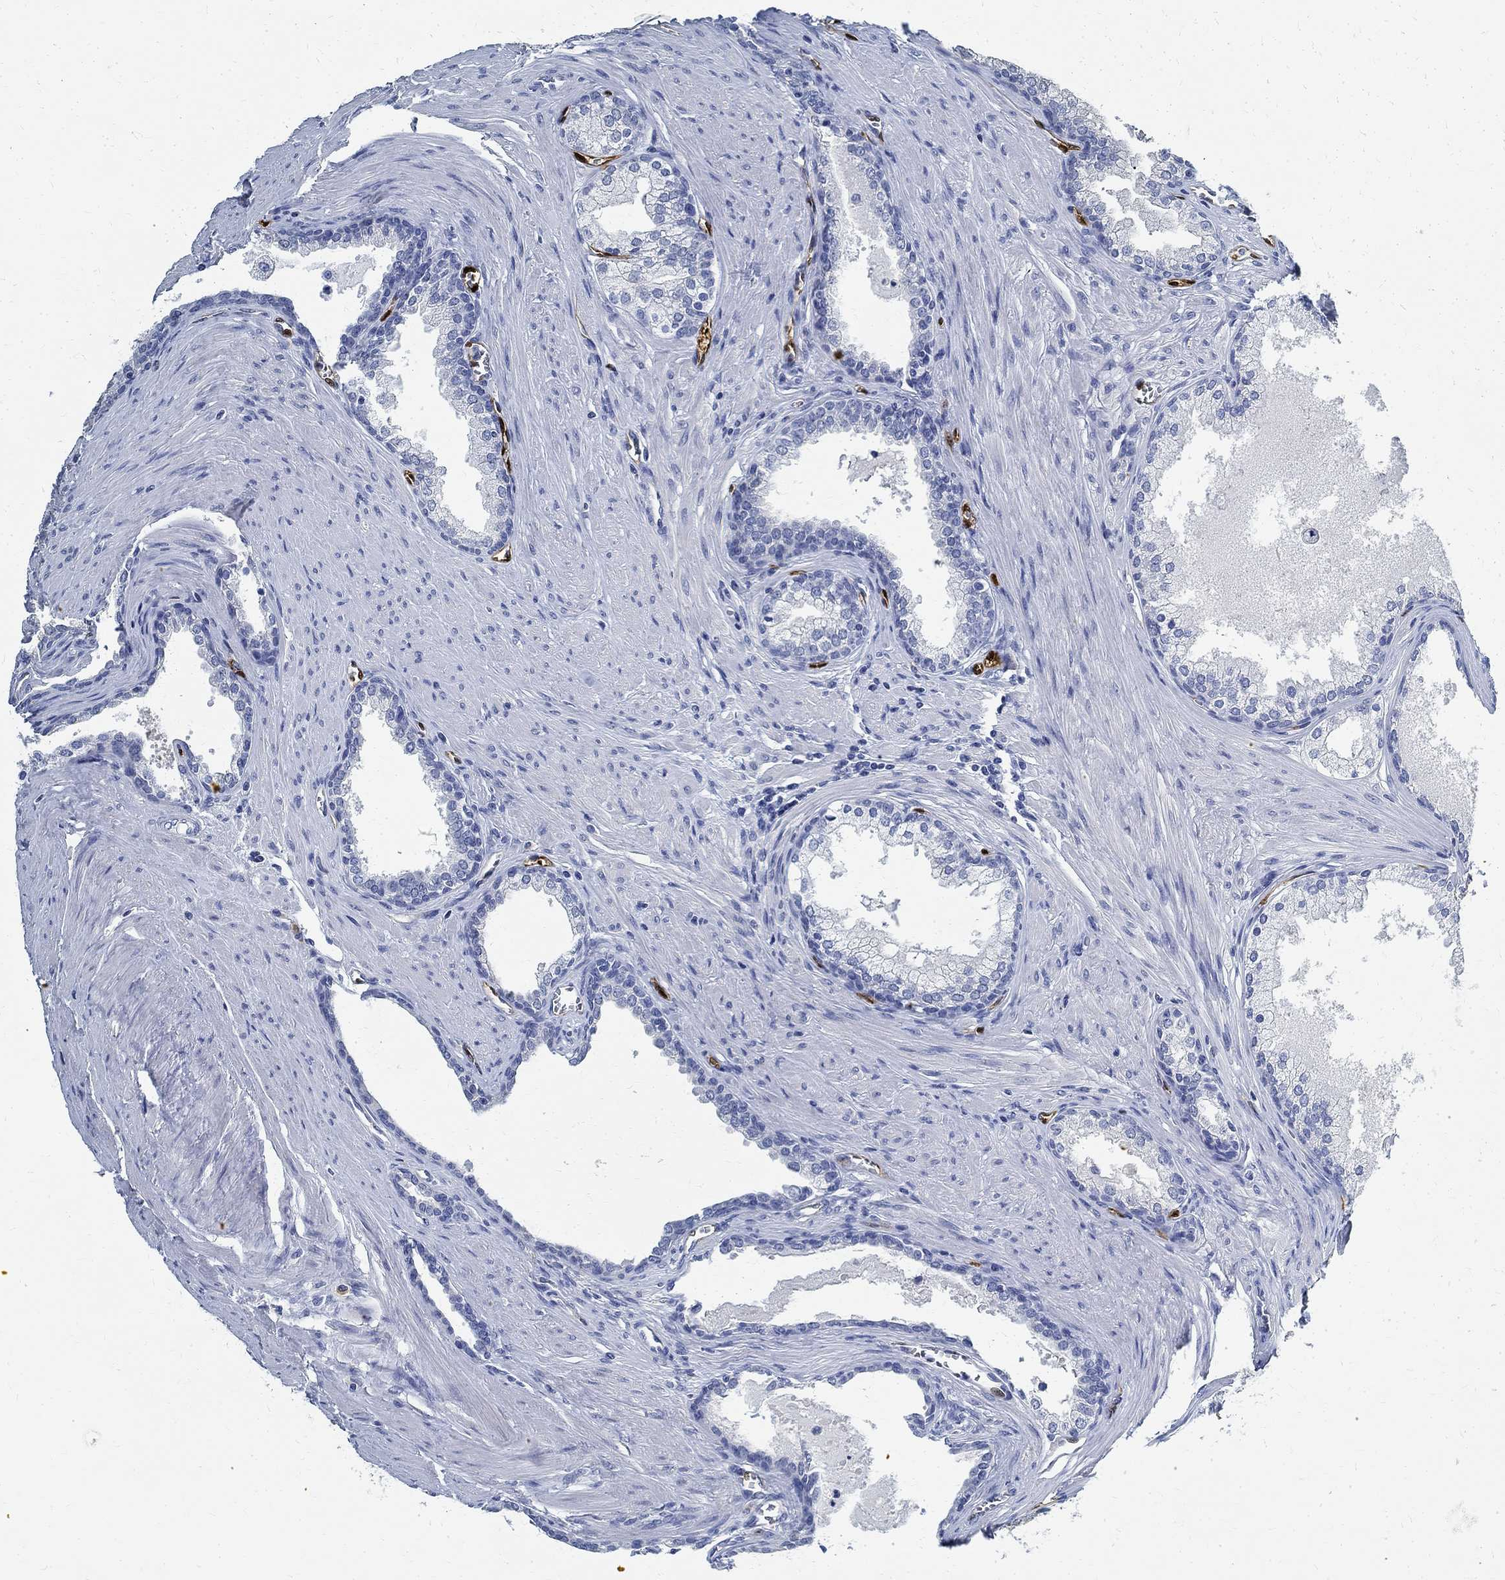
{"staining": {"intensity": "negative", "quantity": "none", "location": "none"}, "tissue": "prostate cancer", "cell_type": "Tumor cells", "image_type": "cancer", "snomed": [{"axis": "morphology", "description": "Adenocarcinoma, NOS"}, {"axis": "topography", "description": "Prostate"}], "caption": "A photomicrograph of human prostate adenocarcinoma is negative for staining in tumor cells.", "gene": "PRX", "patient": {"sex": "male", "age": 66}}